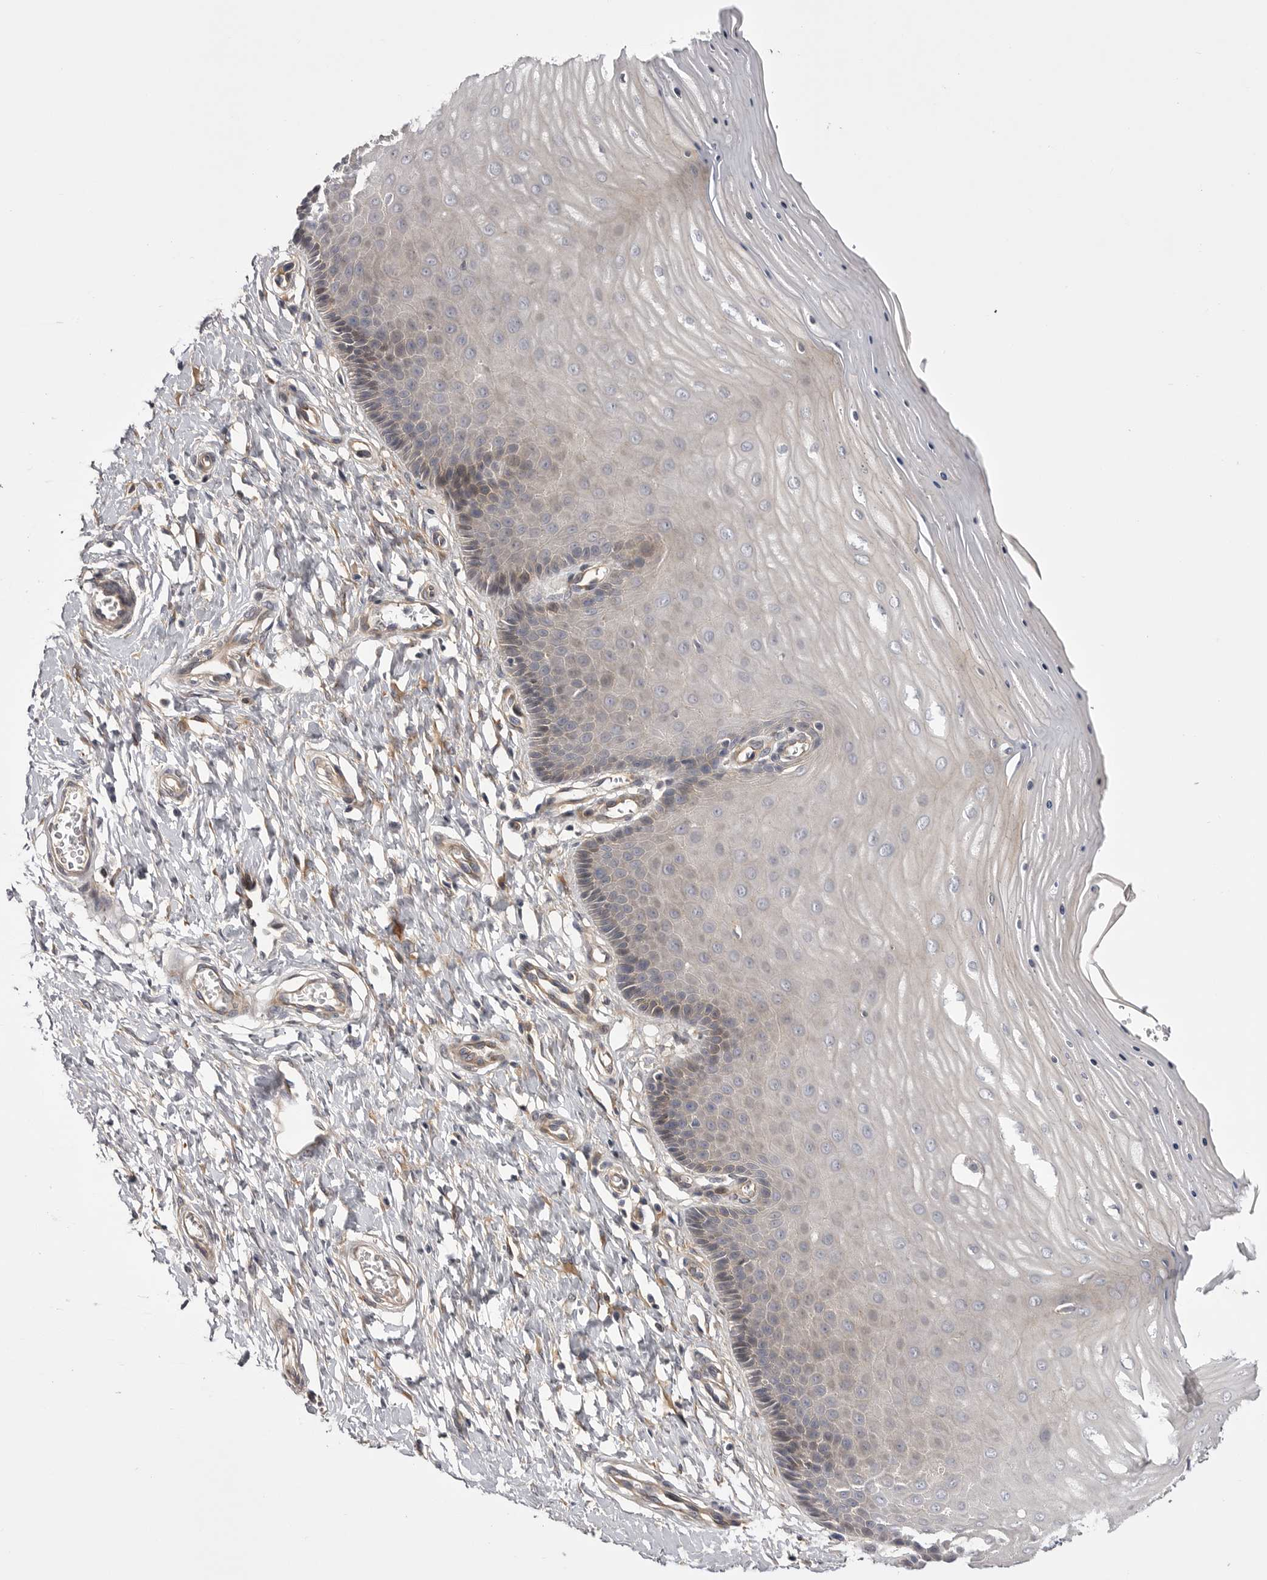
{"staining": {"intensity": "weak", "quantity": "25%-75%", "location": "cytoplasmic/membranous"}, "tissue": "cervix", "cell_type": "Glandular cells", "image_type": "normal", "snomed": [{"axis": "morphology", "description": "Normal tissue, NOS"}, {"axis": "topography", "description": "Cervix"}], "caption": "This micrograph reveals immunohistochemistry staining of unremarkable cervix, with low weak cytoplasmic/membranous positivity in about 25%-75% of glandular cells.", "gene": "OSBPL9", "patient": {"sex": "female", "age": 55}}